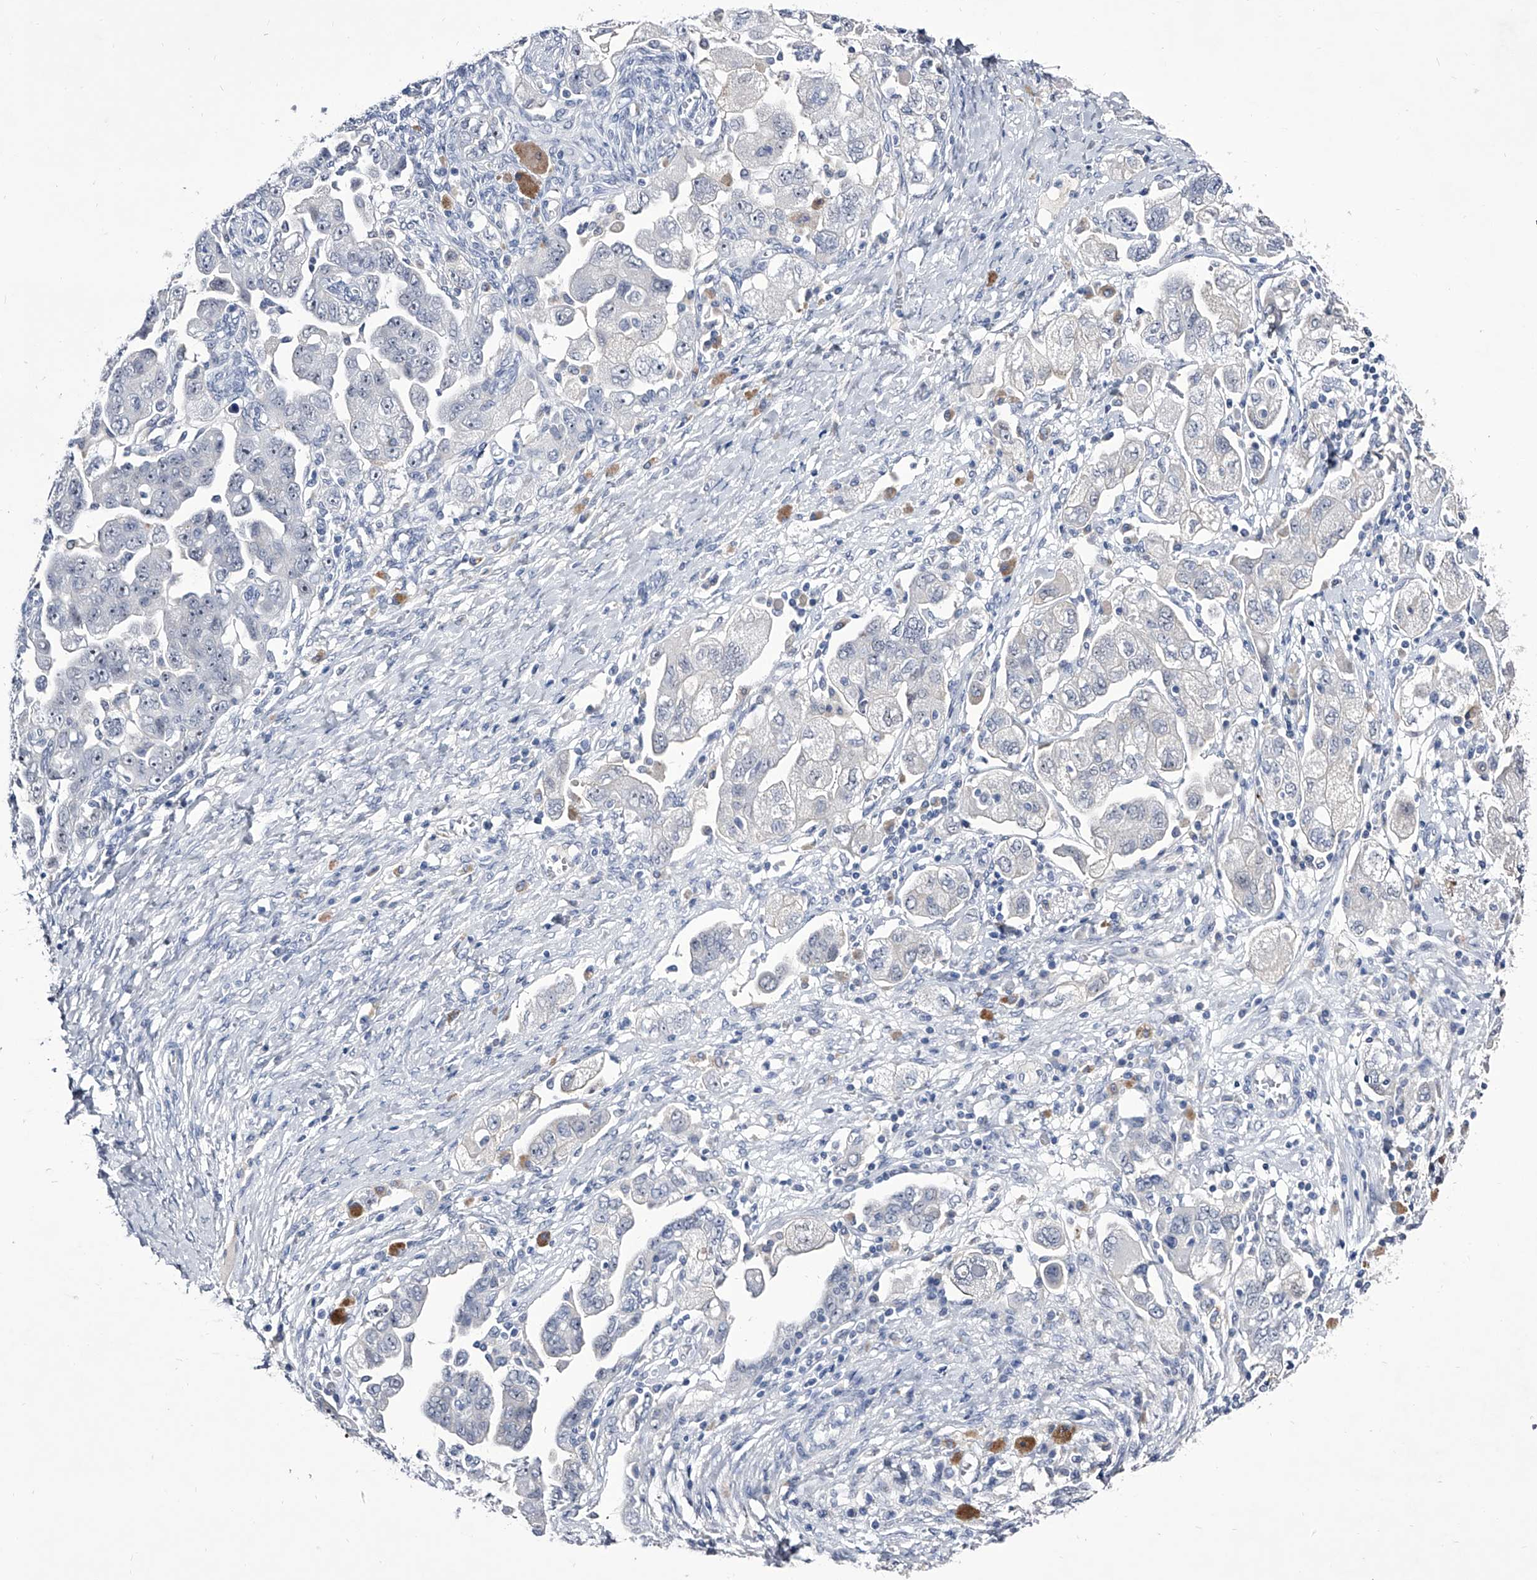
{"staining": {"intensity": "negative", "quantity": "none", "location": "none"}, "tissue": "ovarian cancer", "cell_type": "Tumor cells", "image_type": "cancer", "snomed": [{"axis": "morphology", "description": "Carcinoma, NOS"}, {"axis": "morphology", "description": "Cystadenocarcinoma, serous, NOS"}, {"axis": "topography", "description": "Ovary"}], "caption": "The photomicrograph shows no staining of tumor cells in ovarian cancer.", "gene": "CRISP2", "patient": {"sex": "female", "age": 69}}